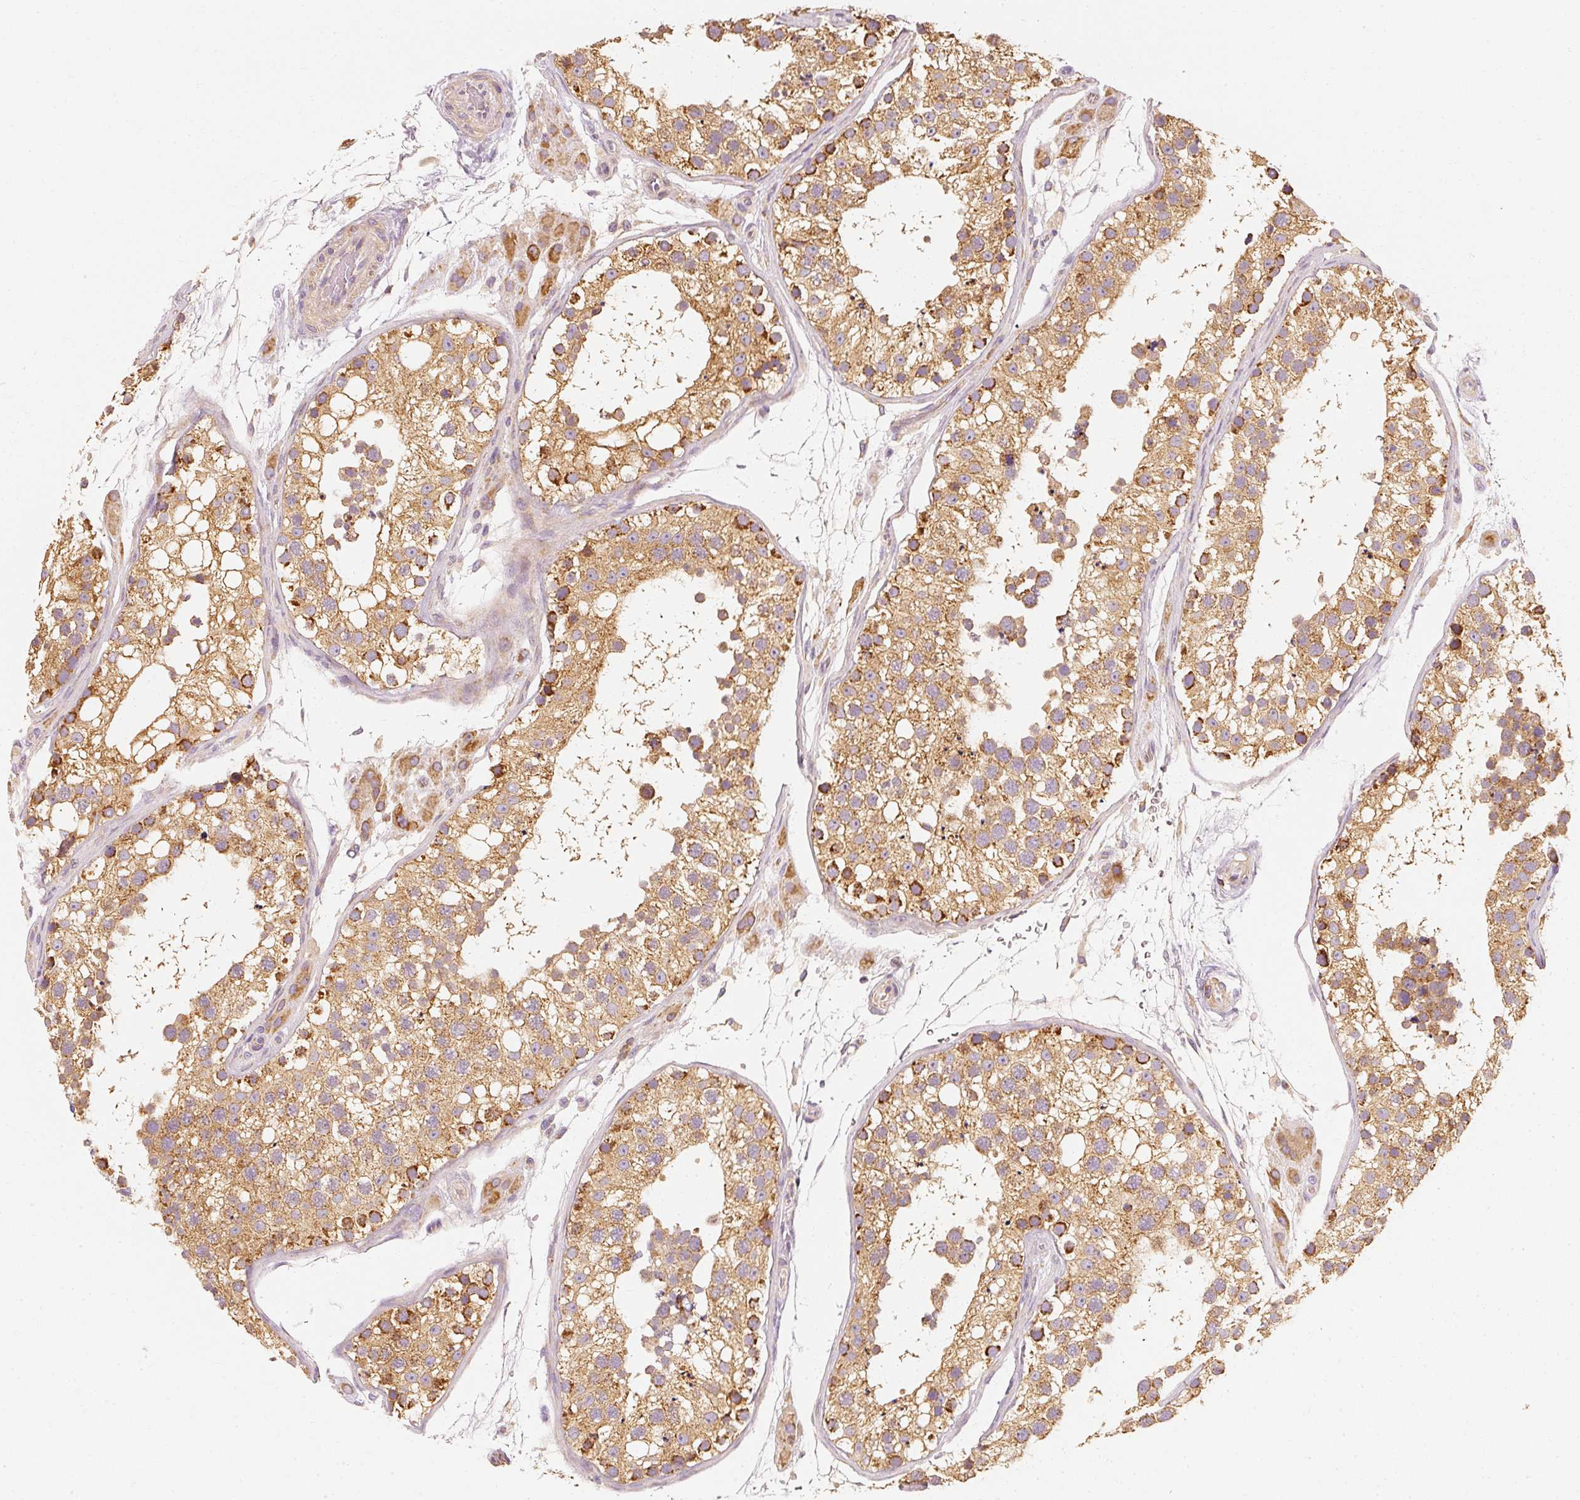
{"staining": {"intensity": "moderate", "quantity": ">75%", "location": "cytoplasmic/membranous"}, "tissue": "testis", "cell_type": "Cells in seminiferous ducts", "image_type": "normal", "snomed": [{"axis": "morphology", "description": "Normal tissue, NOS"}, {"axis": "topography", "description": "Testis"}], "caption": "IHC micrograph of benign testis stained for a protein (brown), which displays medium levels of moderate cytoplasmic/membranous positivity in about >75% of cells in seminiferous ducts.", "gene": "TOMM40", "patient": {"sex": "male", "age": 26}}